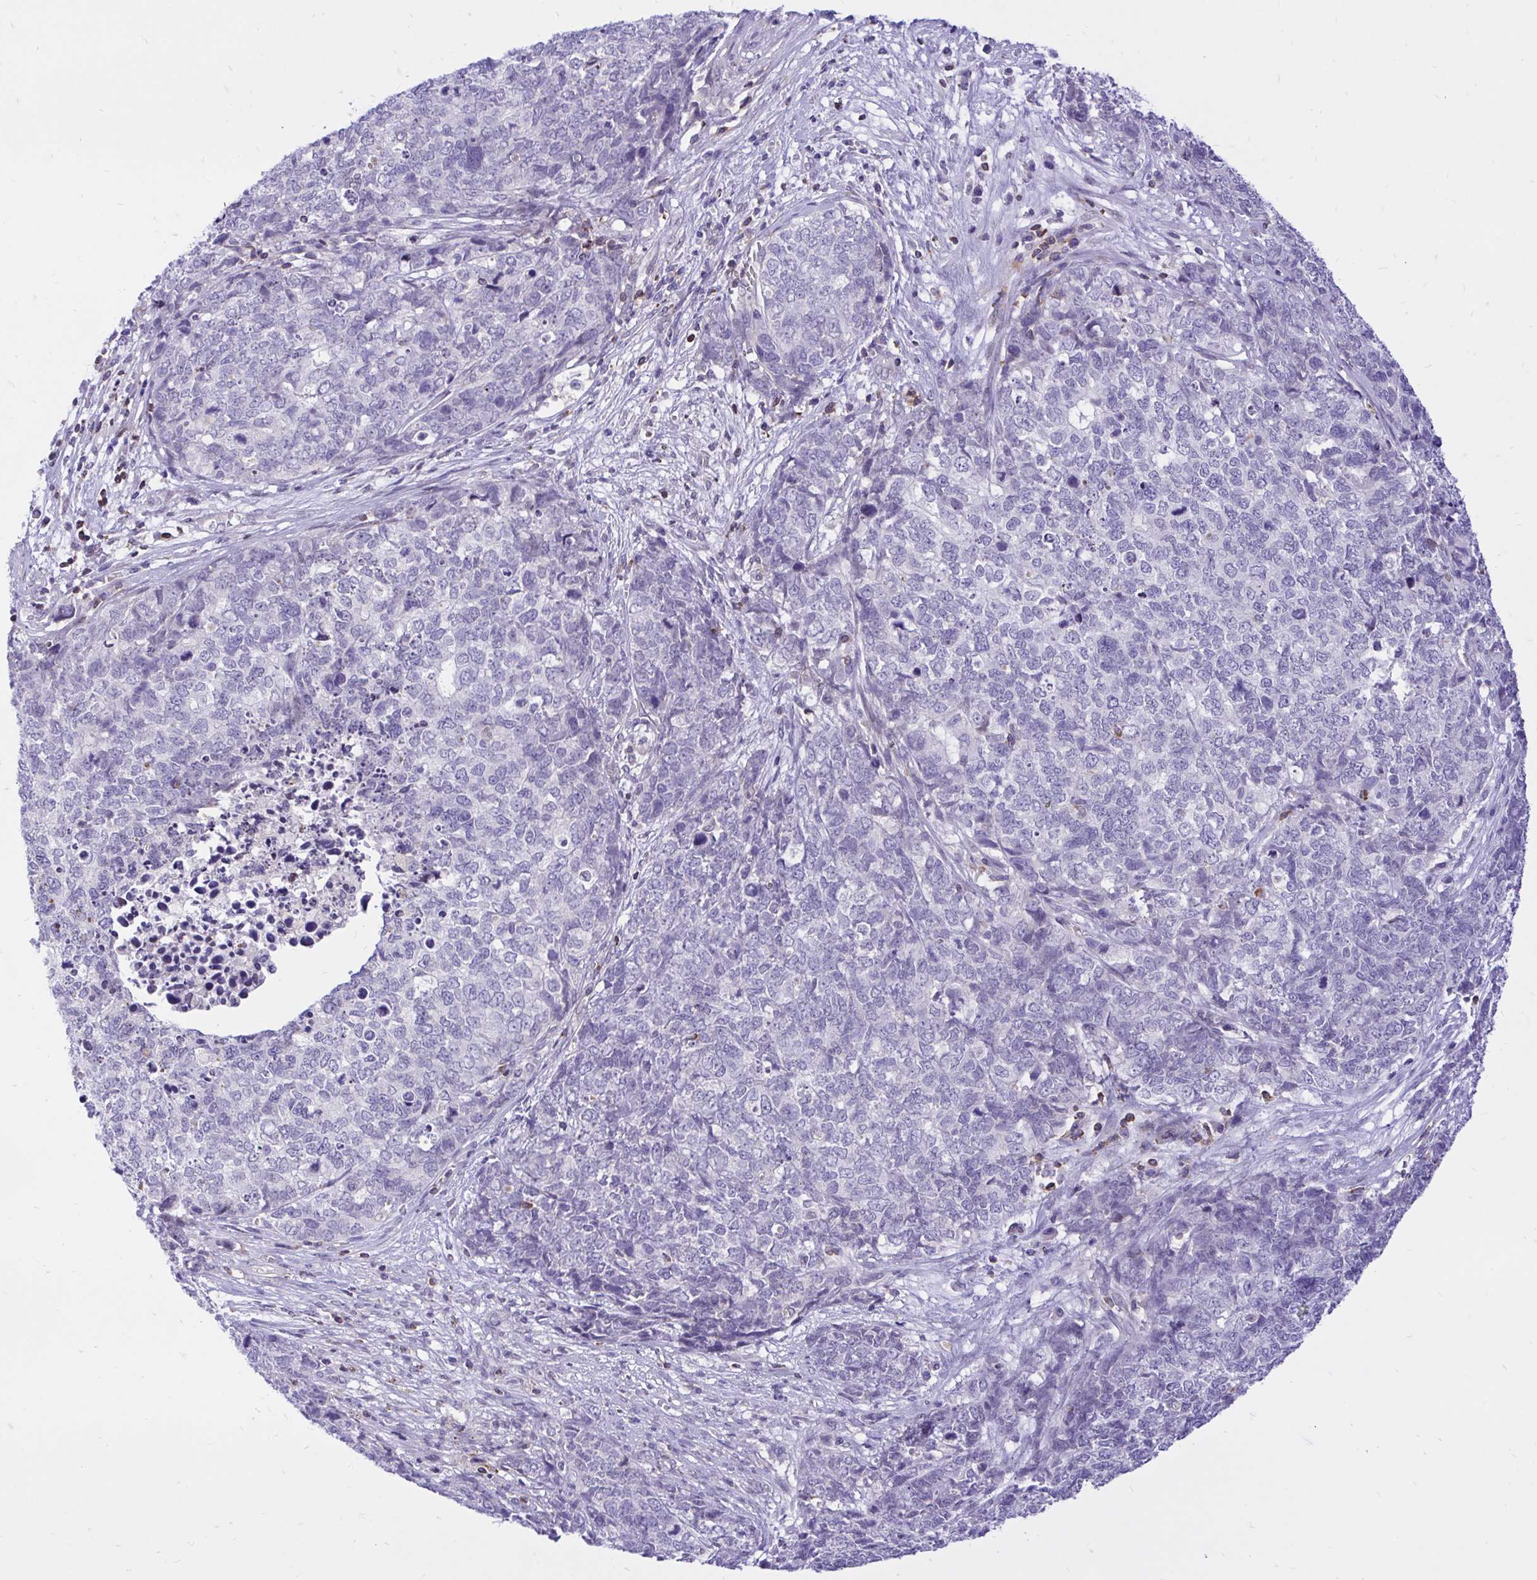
{"staining": {"intensity": "negative", "quantity": "none", "location": "none"}, "tissue": "cervical cancer", "cell_type": "Tumor cells", "image_type": "cancer", "snomed": [{"axis": "morphology", "description": "Adenocarcinoma, NOS"}, {"axis": "topography", "description": "Cervix"}], "caption": "Cervical cancer (adenocarcinoma) was stained to show a protein in brown. There is no significant expression in tumor cells.", "gene": "CXCL8", "patient": {"sex": "female", "age": 63}}